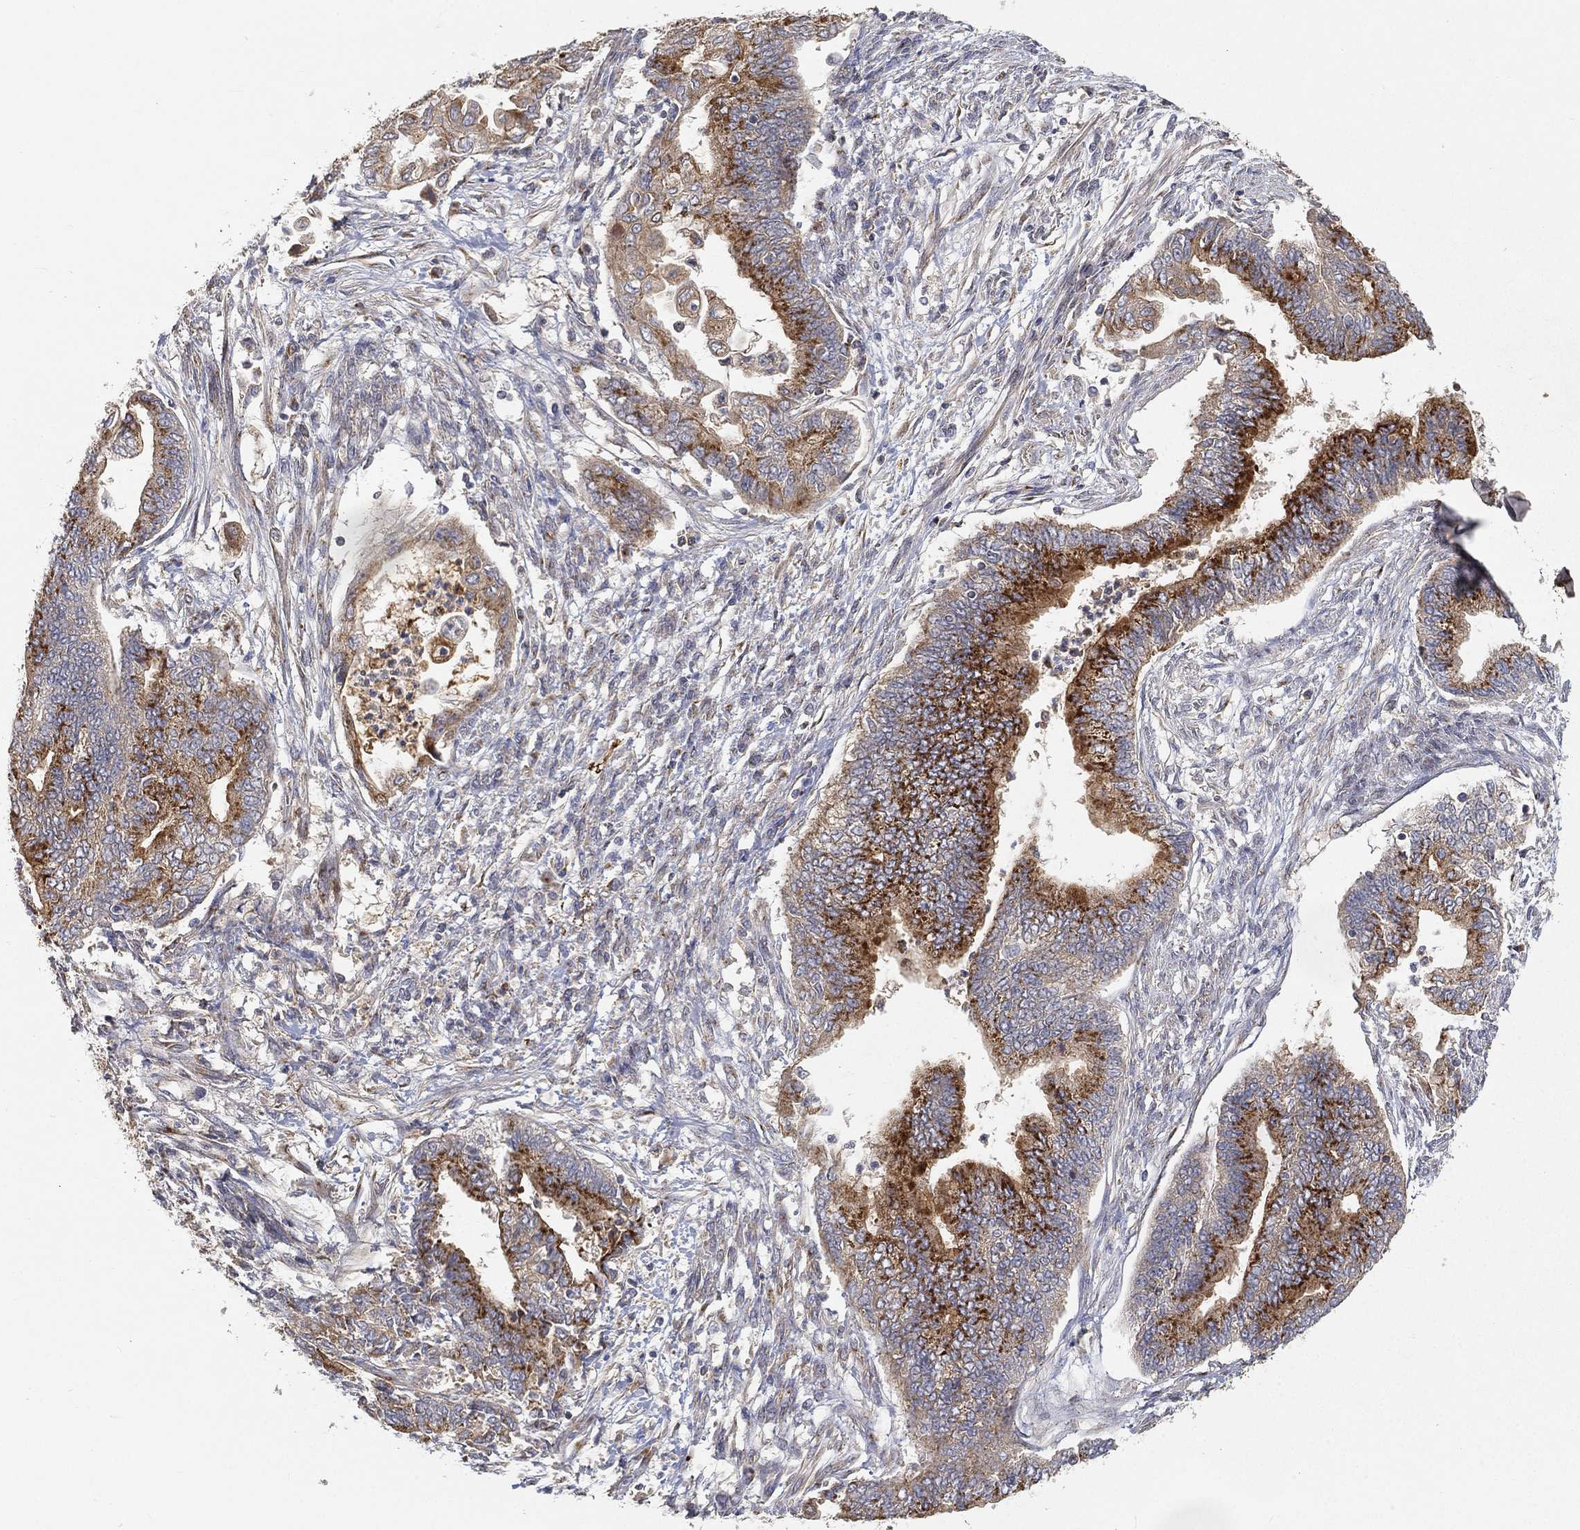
{"staining": {"intensity": "strong", "quantity": ">75%", "location": "cytoplasmic/membranous"}, "tissue": "endometrial cancer", "cell_type": "Tumor cells", "image_type": "cancer", "snomed": [{"axis": "morphology", "description": "Adenocarcinoma, NOS"}, {"axis": "topography", "description": "Endometrium"}], "caption": "Endometrial cancer (adenocarcinoma) stained for a protein (brown) demonstrates strong cytoplasmic/membranous positive positivity in approximately >75% of tumor cells.", "gene": "CTSL", "patient": {"sex": "female", "age": 65}}